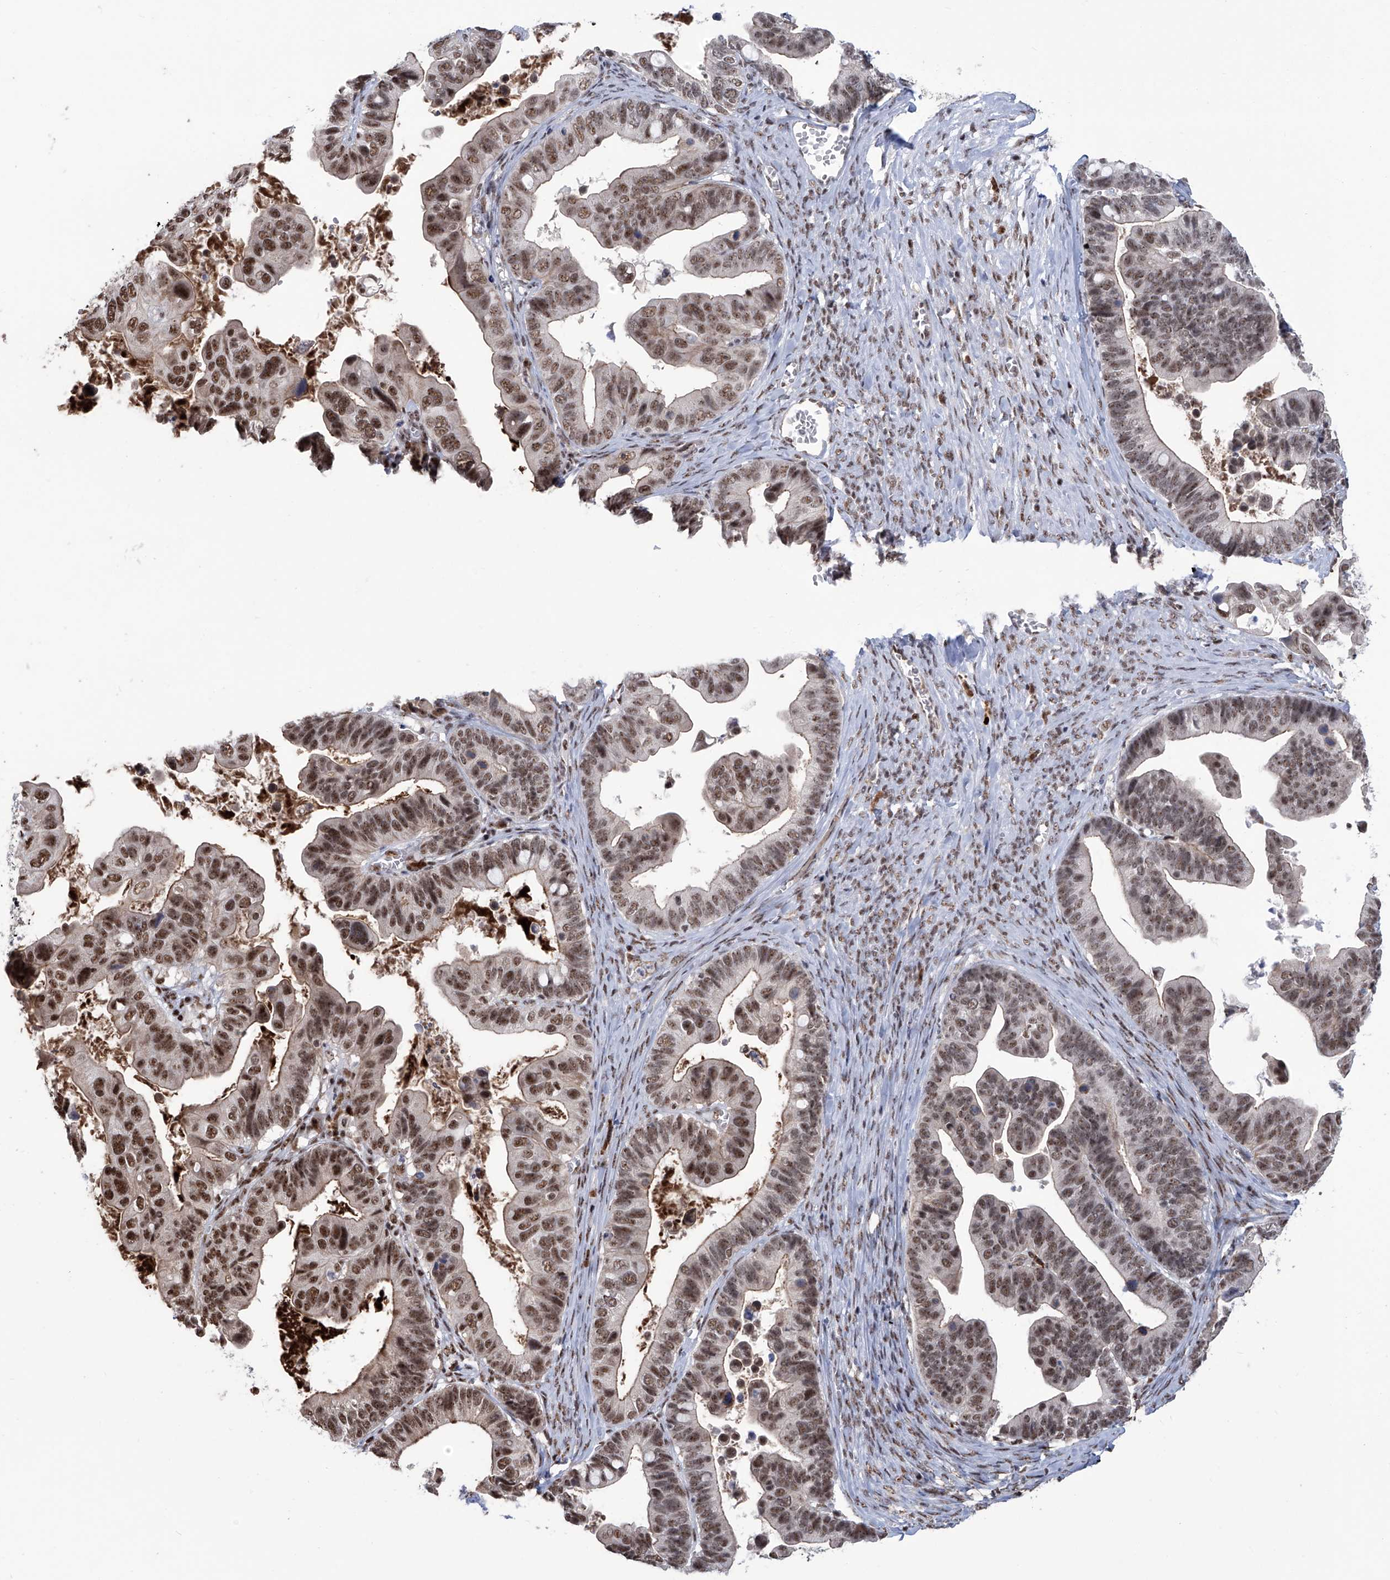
{"staining": {"intensity": "strong", "quantity": "25%-75%", "location": "nuclear"}, "tissue": "ovarian cancer", "cell_type": "Tumor cells", "image_type": "cancer", "snomed": [{"axis": "morphology", "description": "Cystadenocarcinoma, serous, NOS"}, {"axis": "topography", "description": "Ovary"}], "caption": "Strong nuclear positivity is present in about 25%-75% of tumor cells in ovarian cancer.", "gene": "FBXL4", "patient": {"sex": "female", "age": 56}}